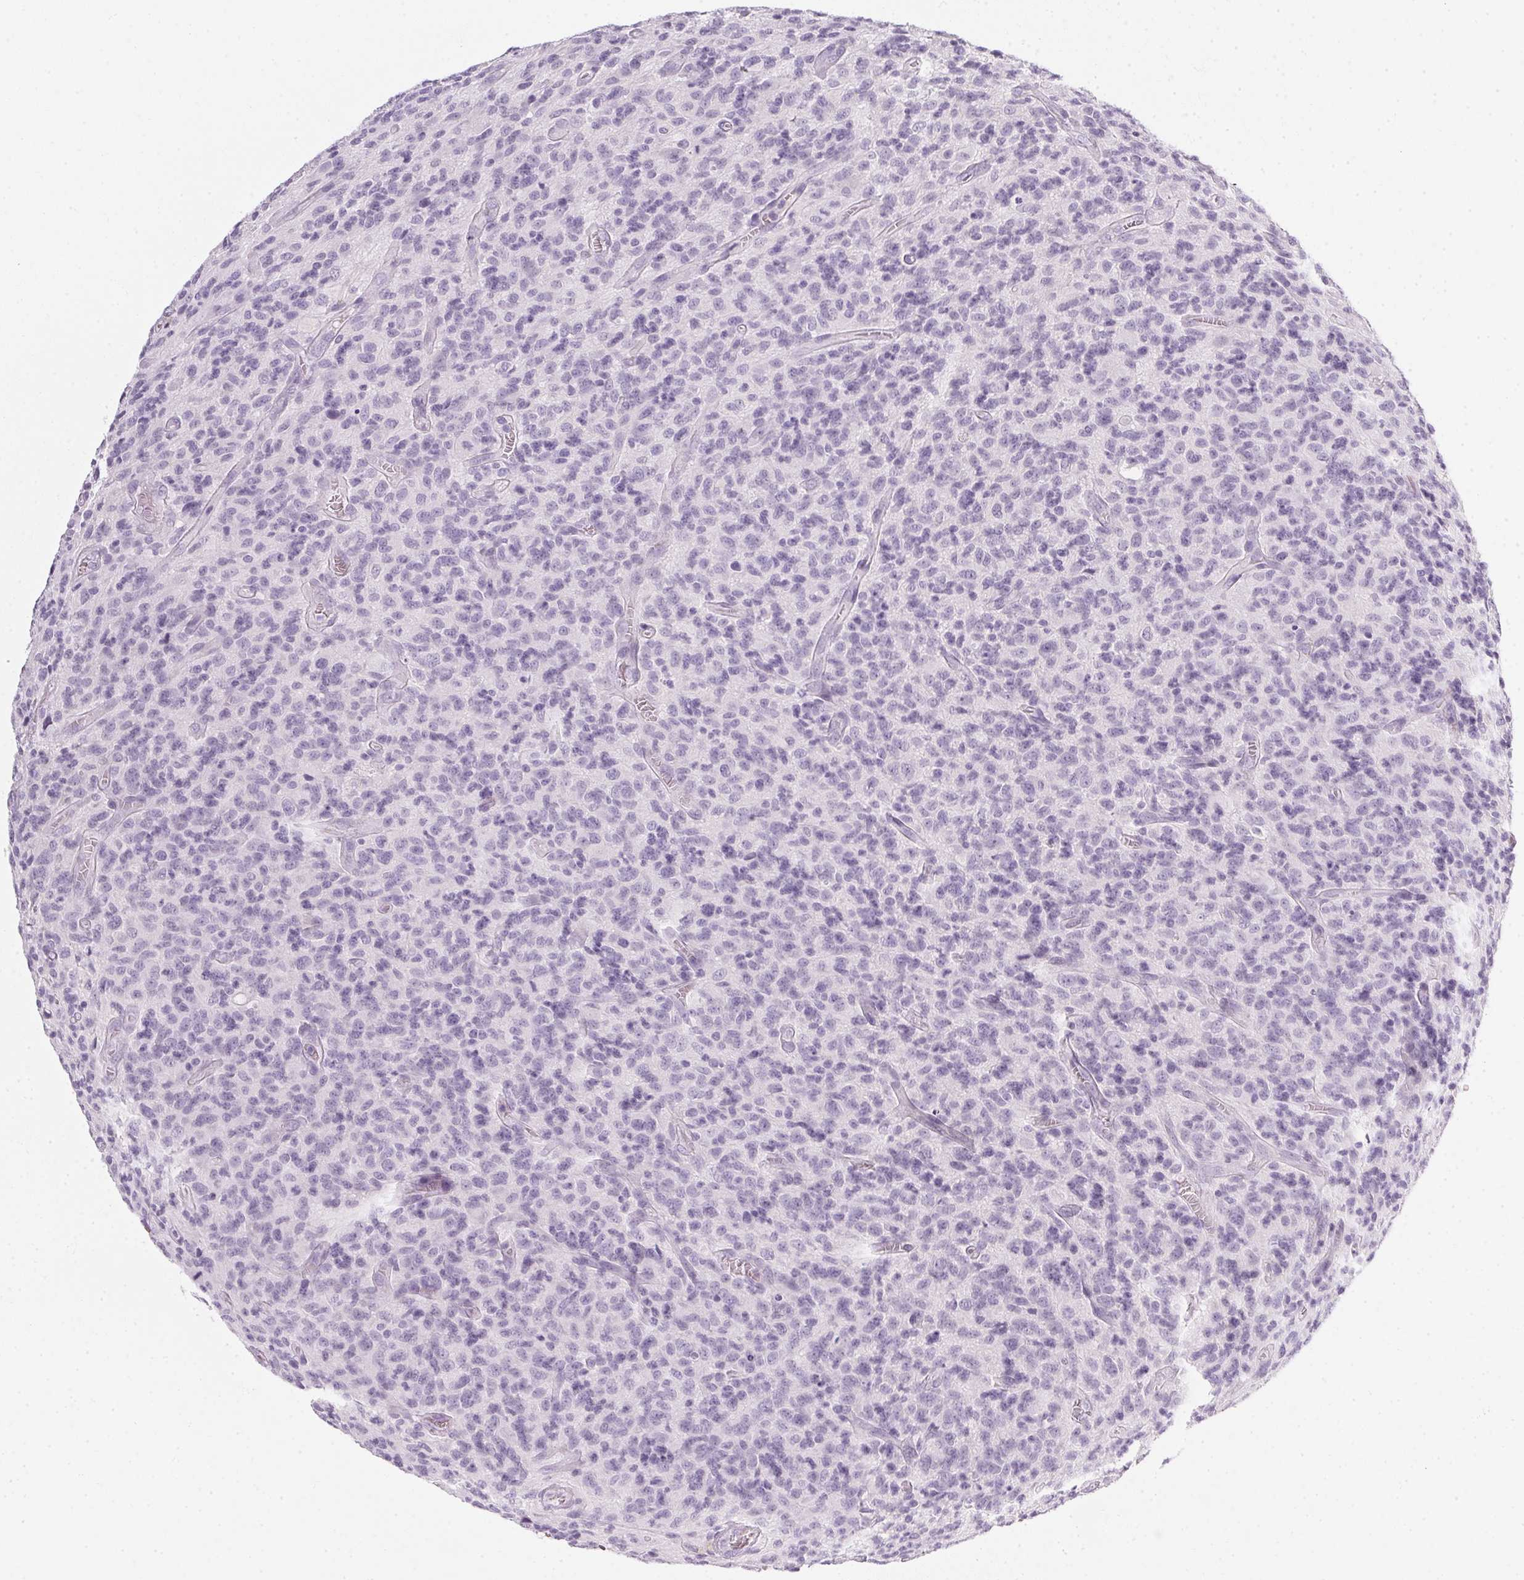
{"staining": {"intensity": "negative", "quantity": "none", "location": "none"}, "tissue": "glioma", "cell_type": "Tumor cells", "image_type": "cancer", "snomed": [{"axis": "morphology", "description": "Glioma, malignant, High grade"}, {"axis": "topography", "description": "Brain"}], "caption": "High magnification brightfield microscopy of high-grade glioma (malignant) stained with DAB (brown) and counterstained with hematoxylin (blue): tumor cells show no significant expression.", "gene": "TMEM72", "patient": {"sex": "male", "age": 76}}